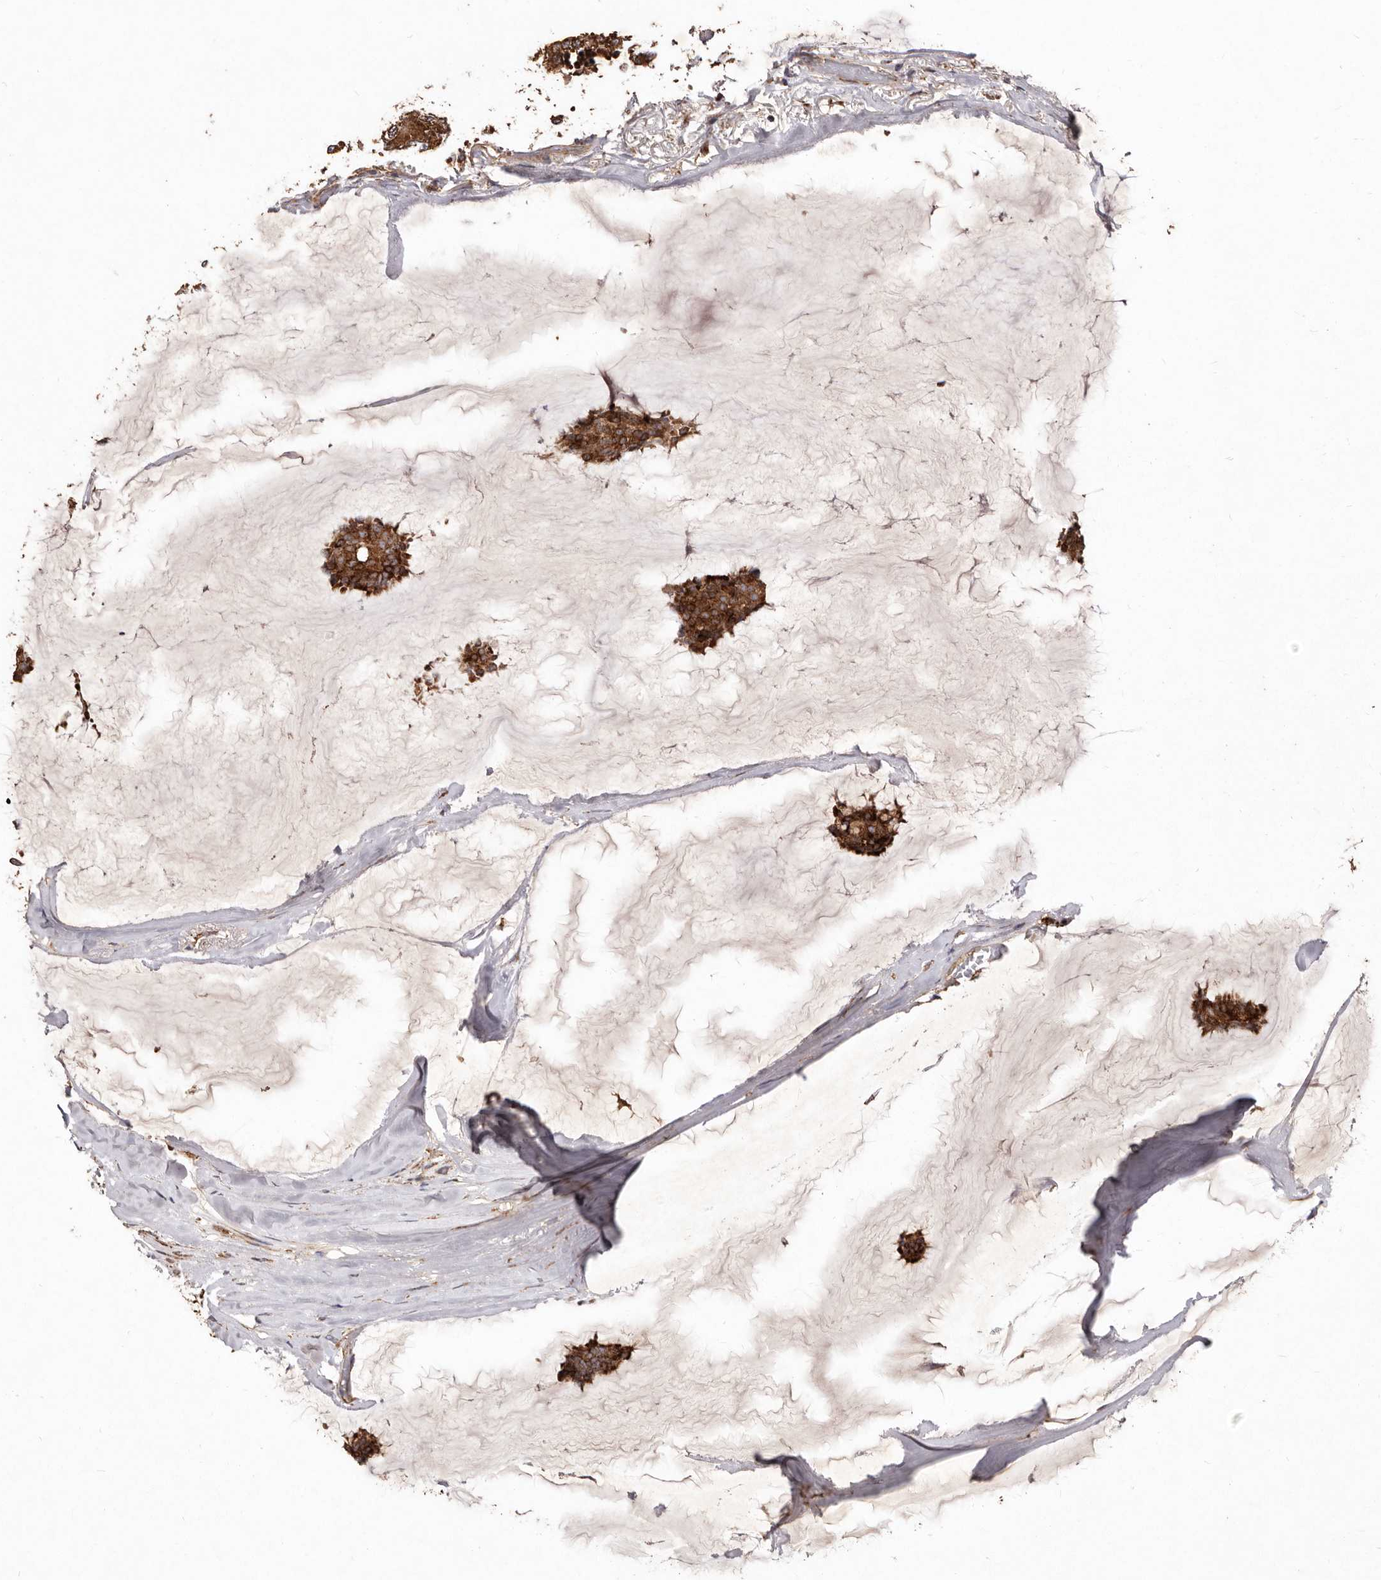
{"staining": {"intensity": "strong", "quantity": ">75%", "location": "cytoplasmic/membranous"}, "tissue": "breast cancer", "cell_type": "Tumor cells", "image_type": "cancer", "snomed": [{"axis": "morphology", "description": "Duct carcinoma"}, {"axis": "topography", "description": "Breast"}], "caption": "The immunohistochemical stain shows strong cytoplasmic/membranous positivity in tumor cells of breast cancer tissue.", "gene": "STEAP2", "patient": {"sex": "female", "age": 93}}